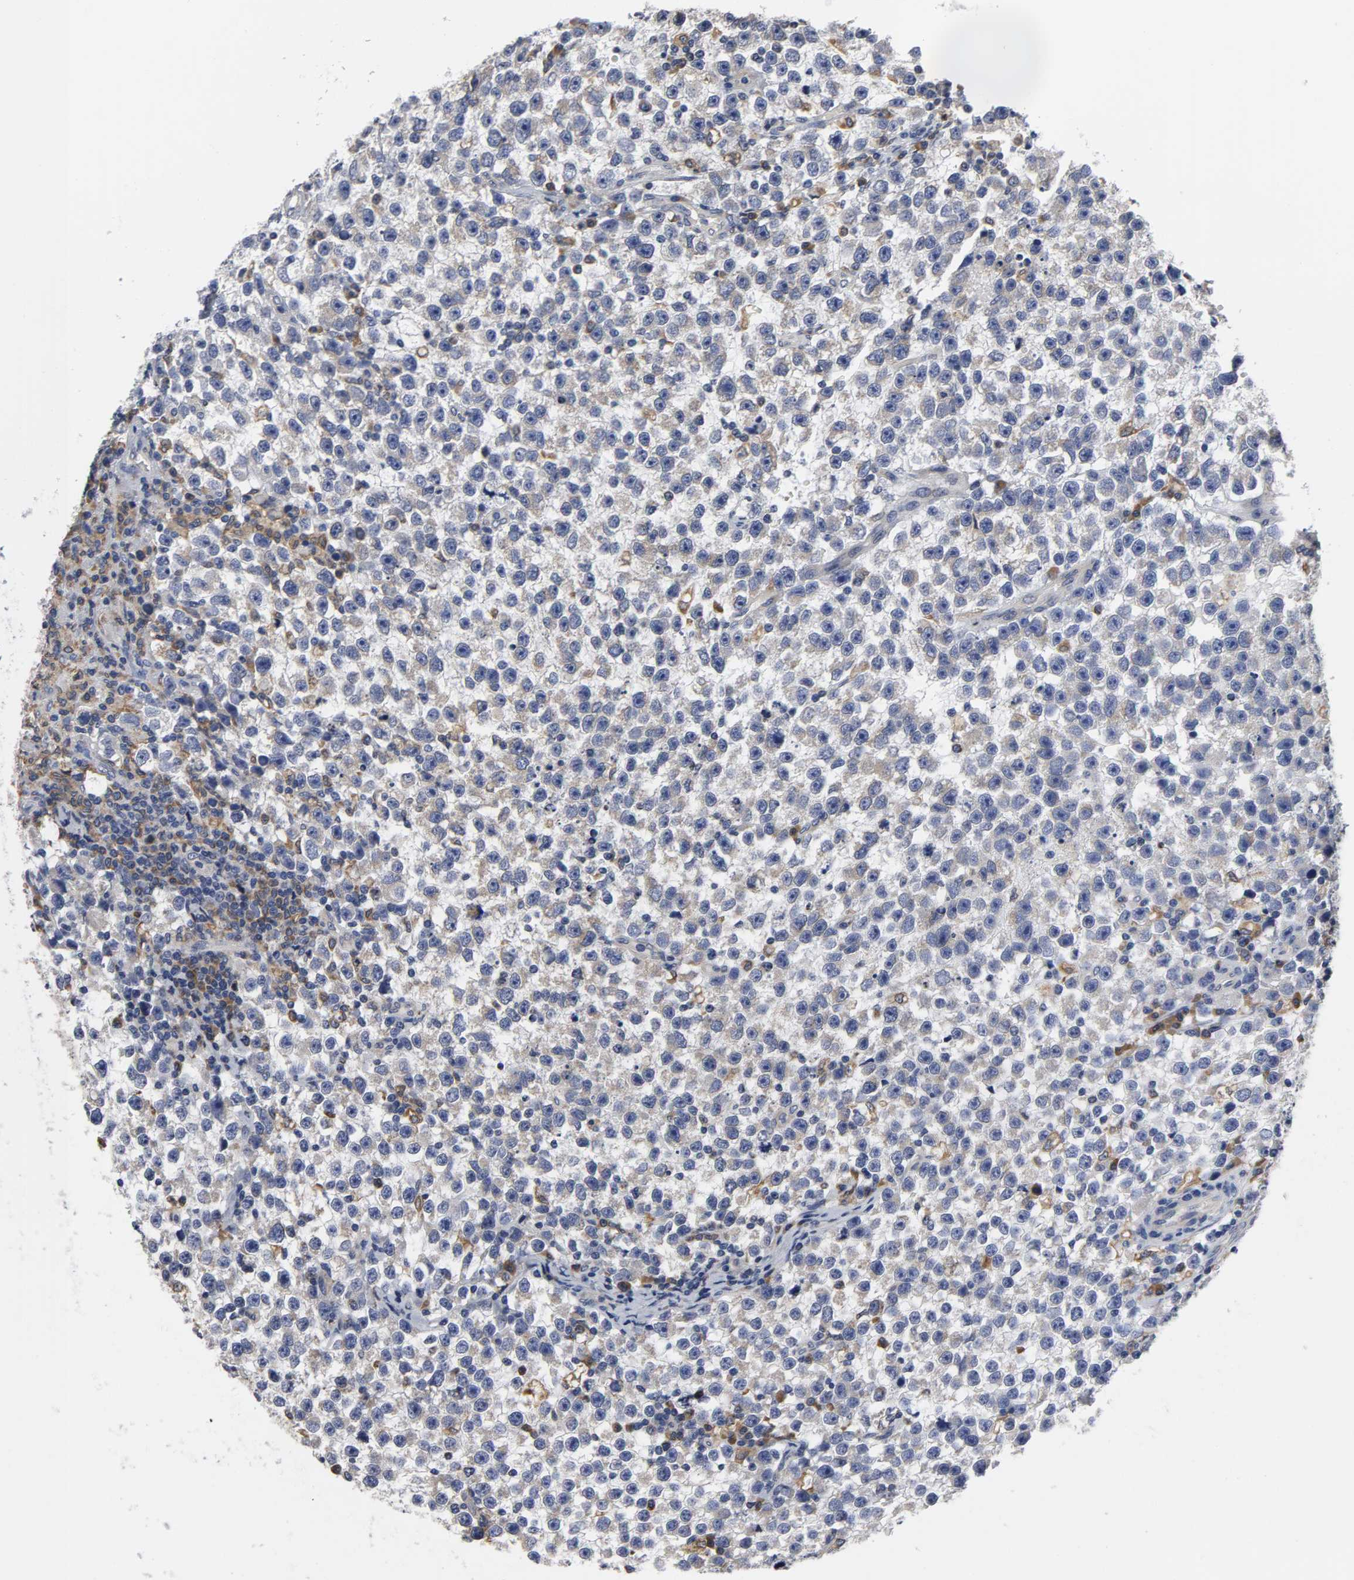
{"staining": {"intensity": "negative", "quantity": "none", "location": "none"}, "tissue": "testis cancer", "cell_type": "Tumor cells", "image_type": "cancer", "snomed": [{"axis": "morphology", "description": "Seminoma, NOS"}, {"axis": "topography", "description": "Testis"}], "caption": "The image shows no staining of tumor cells in seminoma (testis).", "gene": "HCK", "patient": {"sex": "male", "age": 33}}